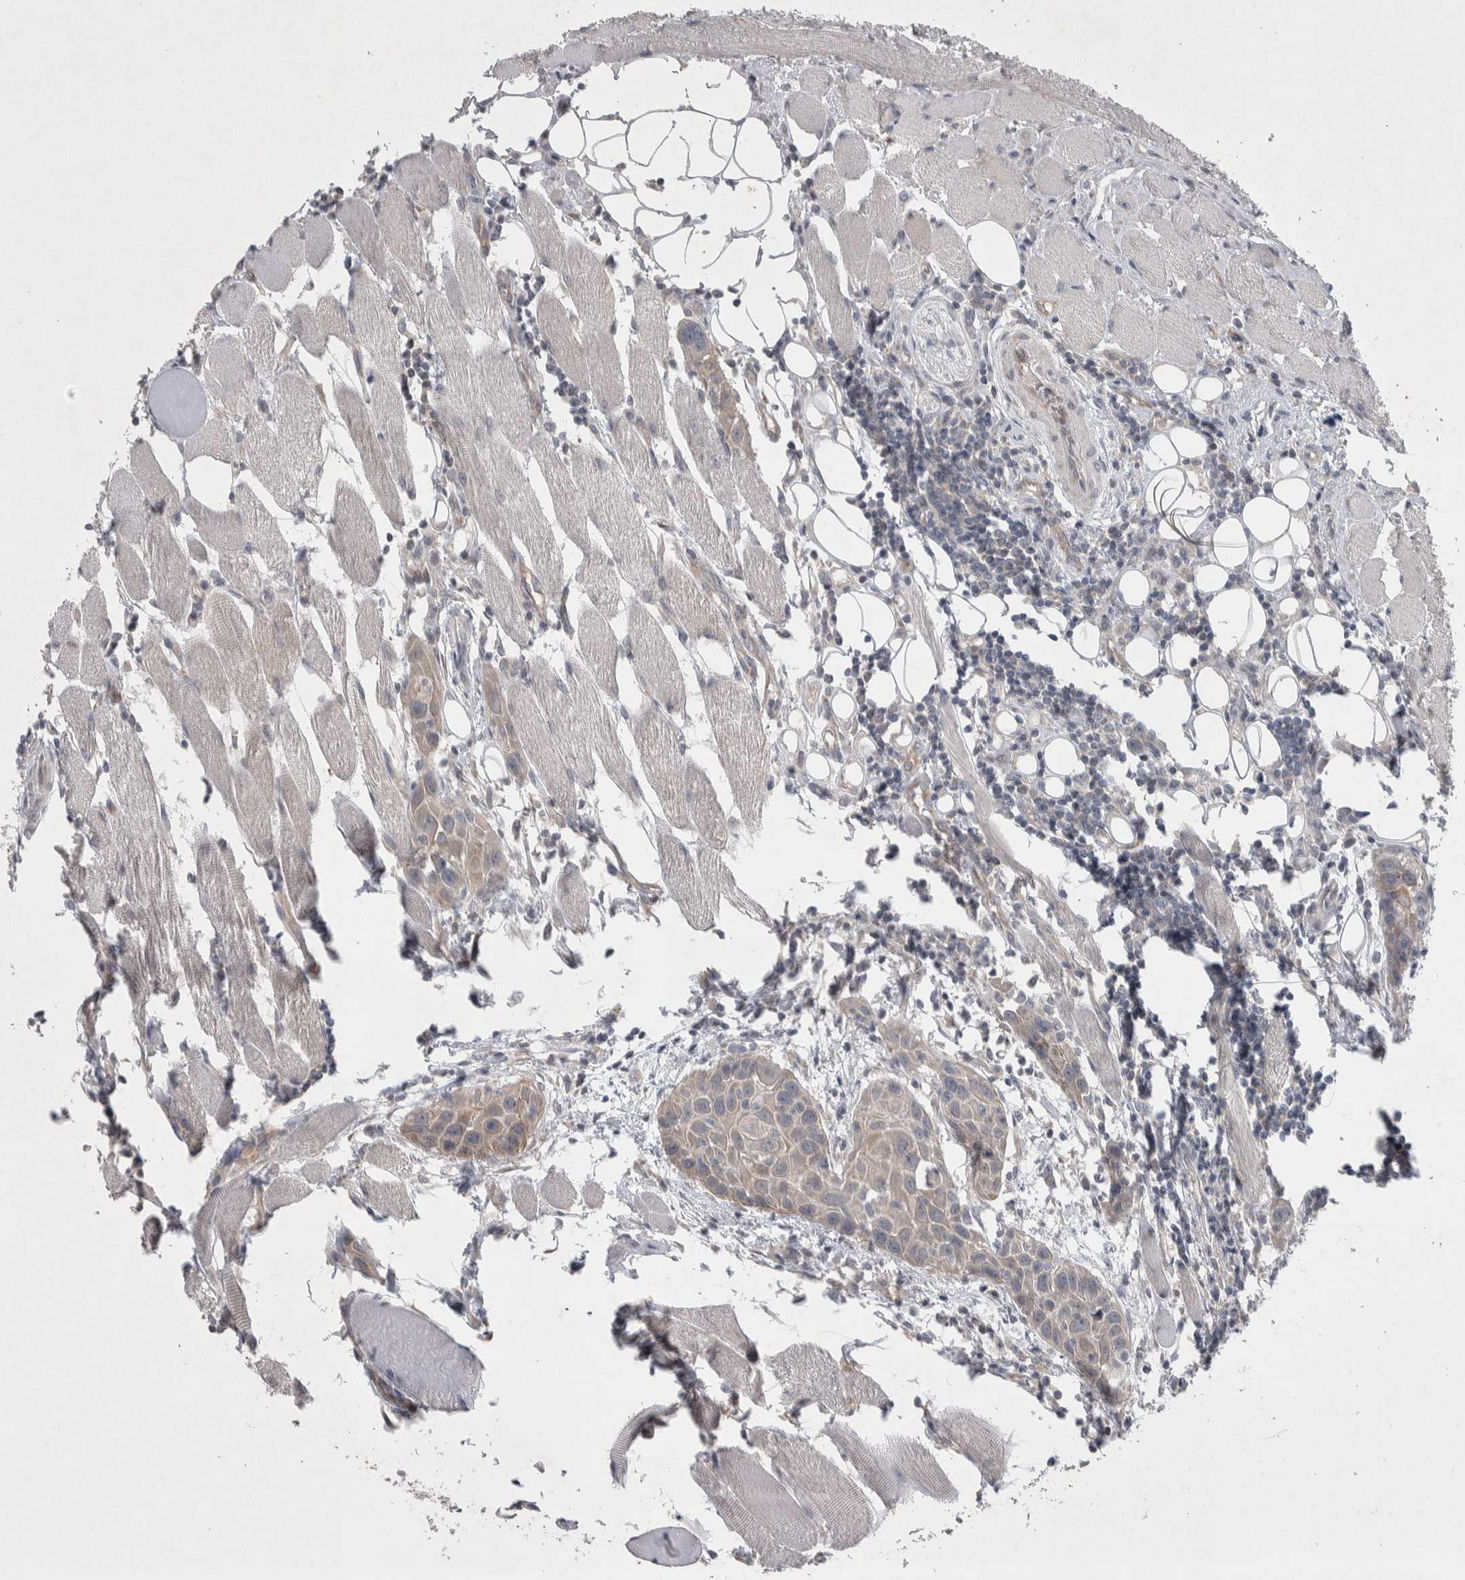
{"staining": {"intensity": "weak", "quantity": "<25%", "location": "cytoplasmic/membranous"}, "tissue": "head and neck cancer", "cell_type": "Tumor cells", "image_type": "cancer", "snomed": [{"axis": "morphology", "description": "Squamous cell carcinoma, NOS"}, {"axis": "topography", "description": "Oral tissue"}, {"axis": "topography", "description": "Head-Neck"}], "caption": "Immunohistochemistry (IHC) photomicrograph of neoplastic tissue: human head and neck cancer stained with DAB demonstrates no significant protein expression in tumor cells.", "gene": "SRP68", "patient": {"sex": "female", "age": 50}}